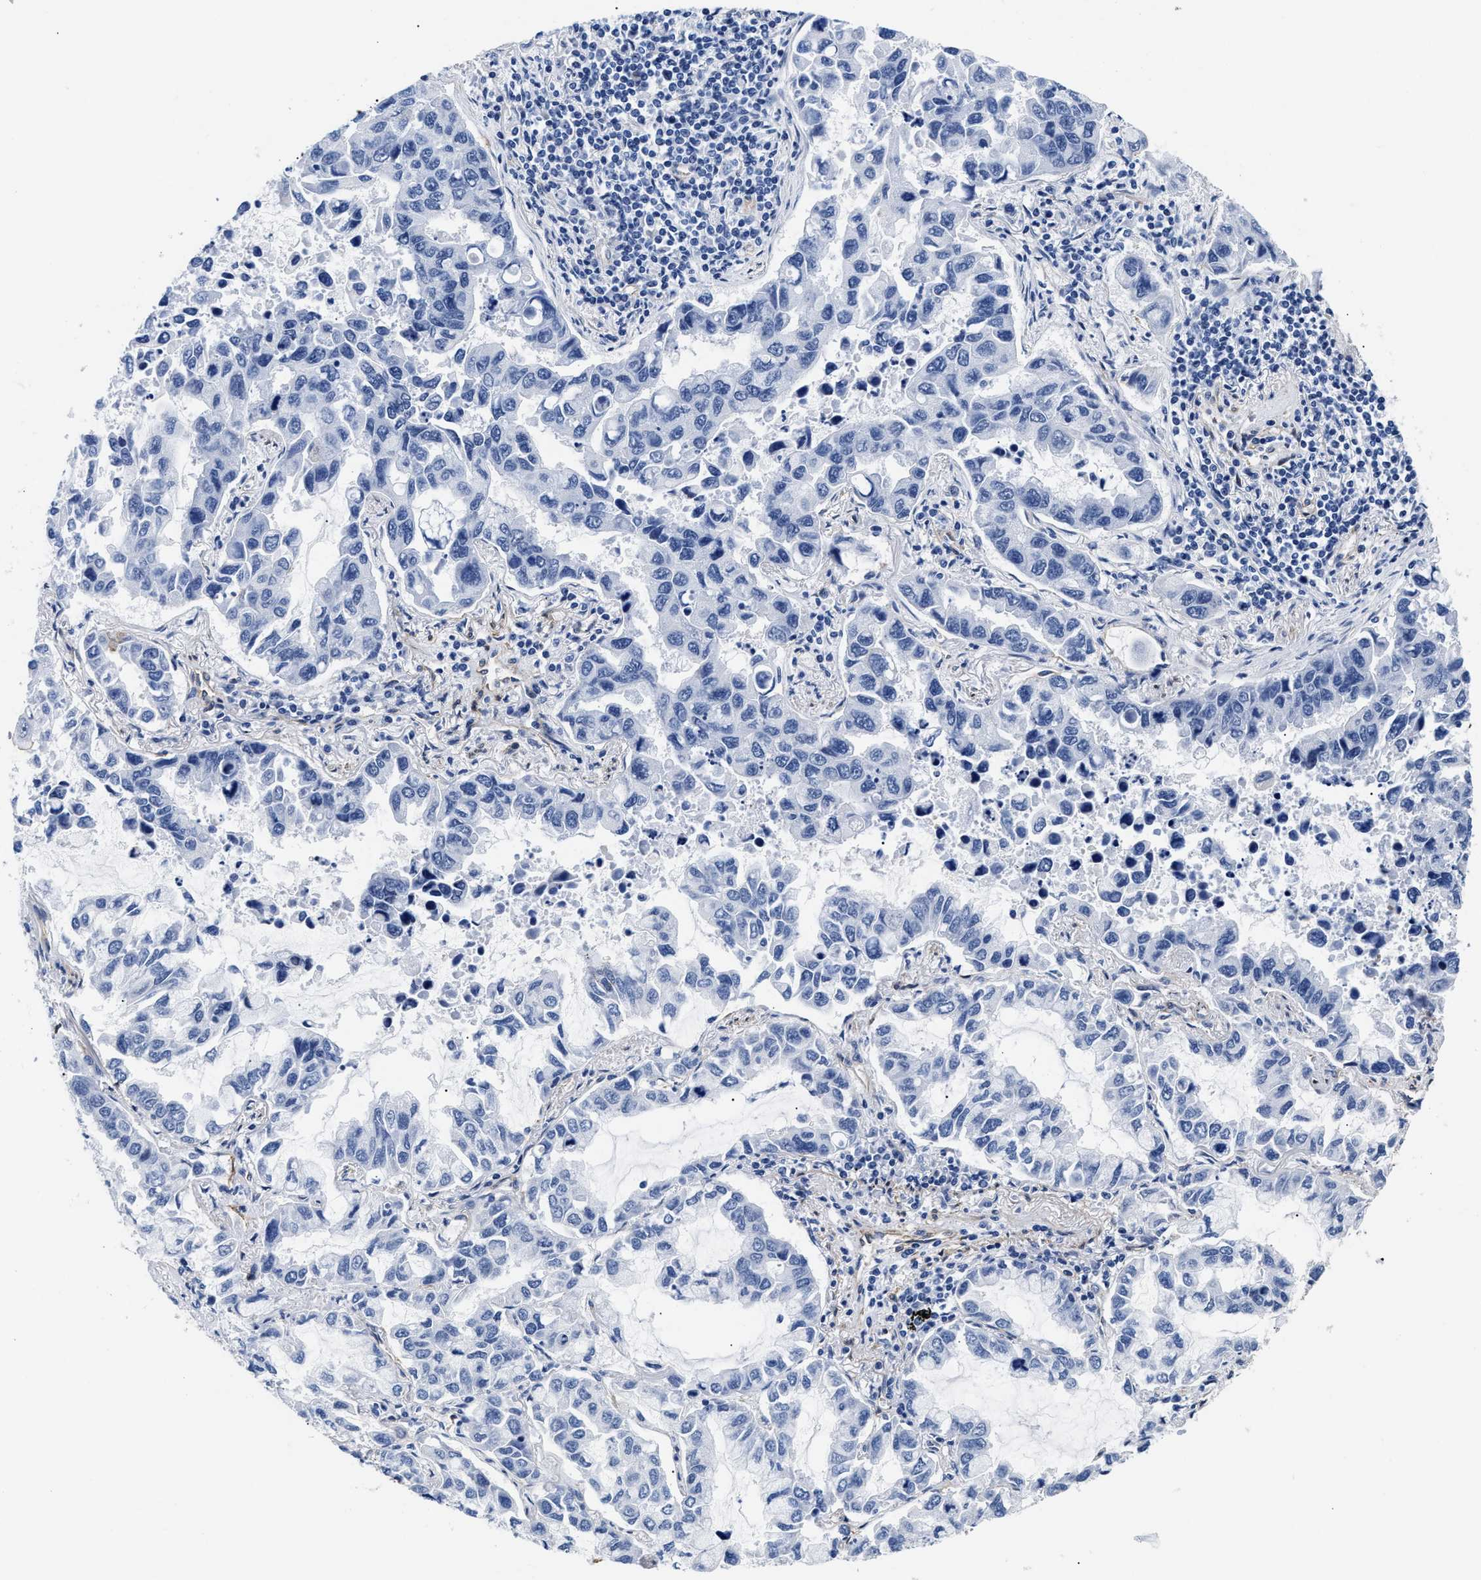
{"staining": {"intensity": "negative", "quantity": "none", "location": "none"}, "tissue": "lung cancer", "cell_type": "Tumor cells", "image_type": "cancer", "snomed": [{"axis": "morphology", "description": "Adenocarcinoma, NOS"}, {"axis": "topography", "description": "Lung"}], "caption": "Immunohistochemical staining of lung cancer (adenocarcinoma) displays no significant positivity in tumor cells.", "gene": "TRIM29", "patient": {"sex": "male", "age": 64}}